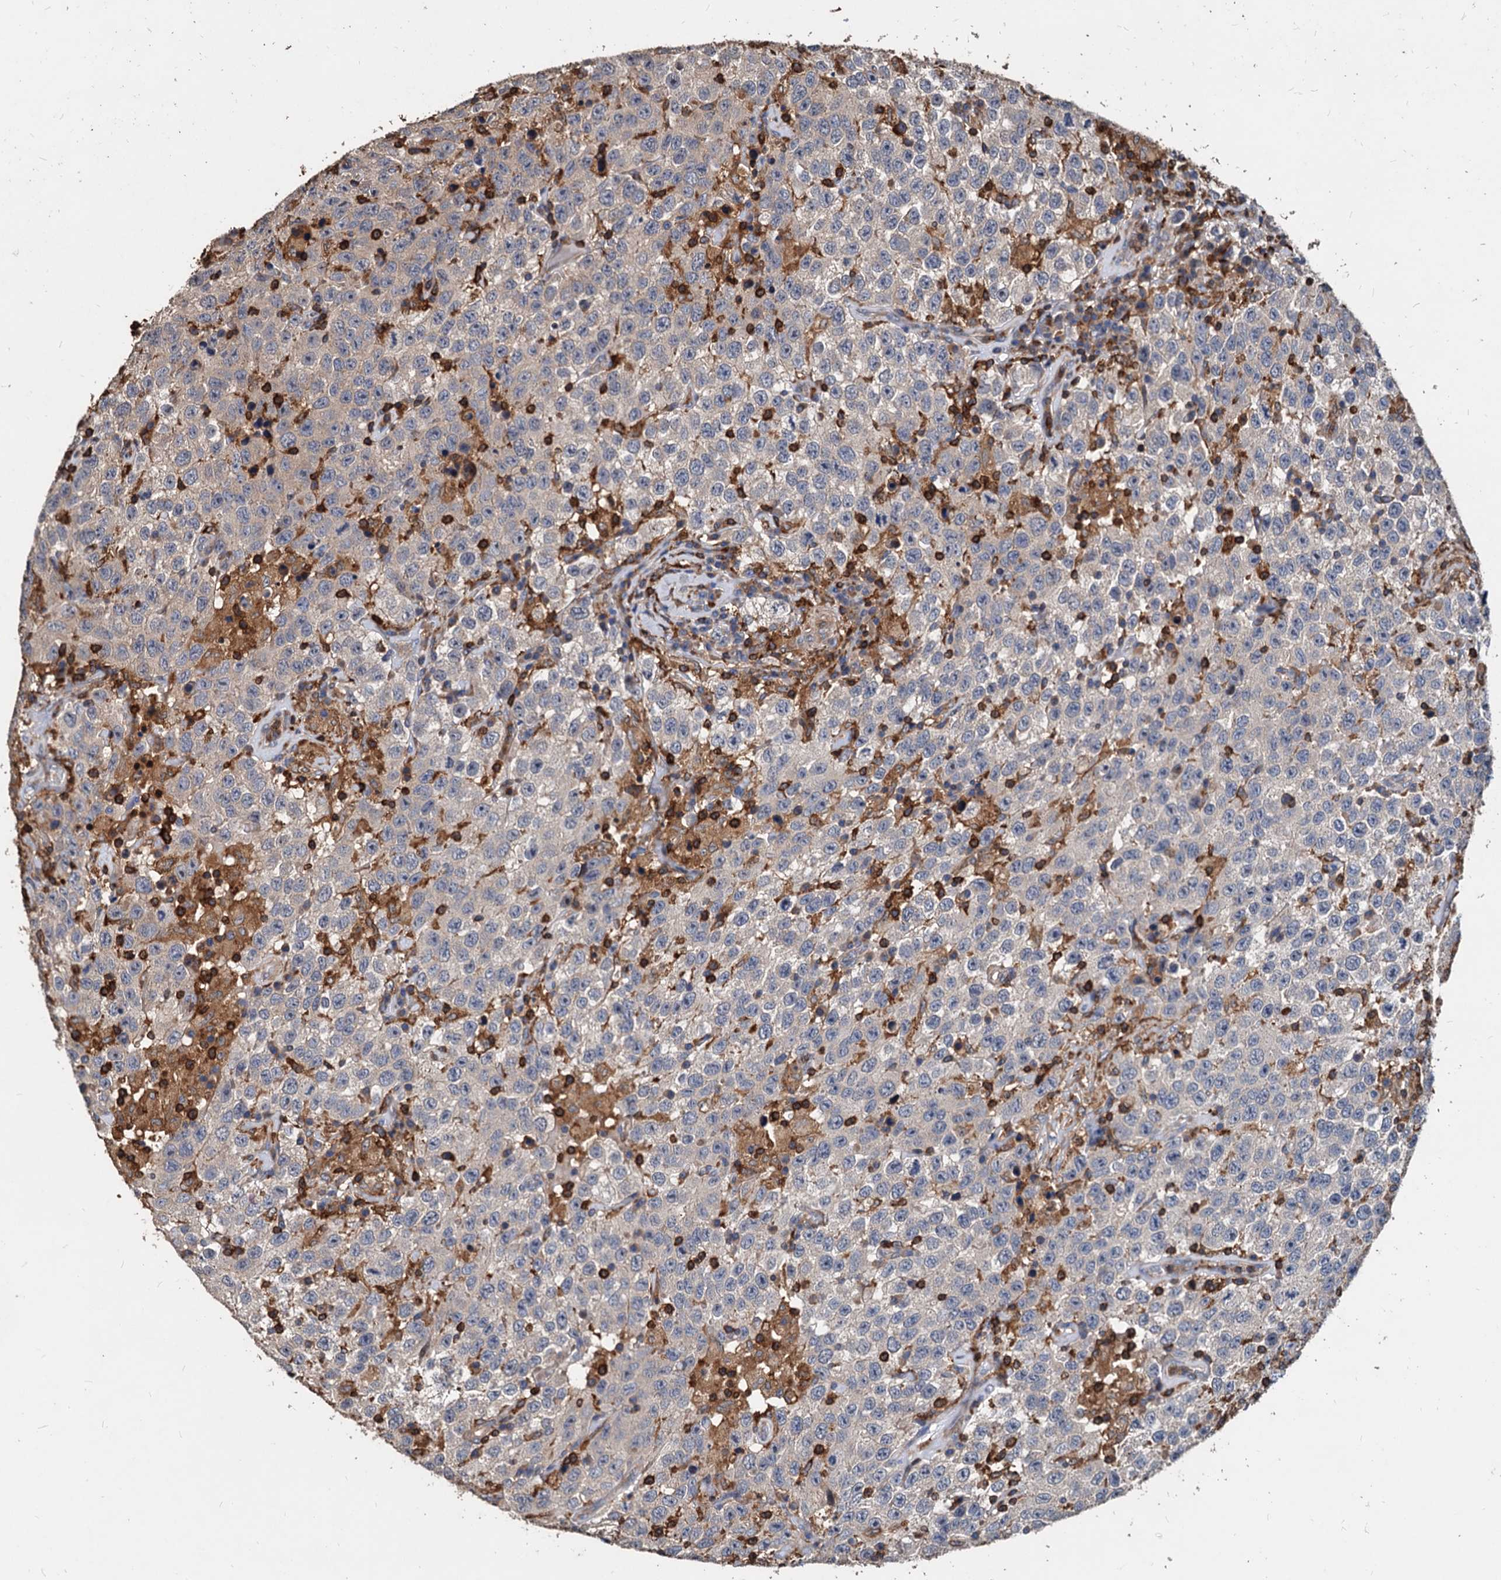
{"staining": {"intensity": "weak", "quantity": "<25%", "location": "cytoplasmic/membranous"}, "tissue": "testis cancer", "cell_type": "Tumor cells", "image_type": "cancer", "snomed": [{"axis": "morphology", "description": "Seminoma, NOS"}, {"axis": "topography", "description": "Testis"}], "caption": "High magnification brightfield microscopy of testis cancer (seminoma) stained with DAB (brown) and counterstained with hematoxylin (blue): tumor cells show no significant staining.", "gene": "LCP2", "patient": {"sex": "male", "age": 41}}